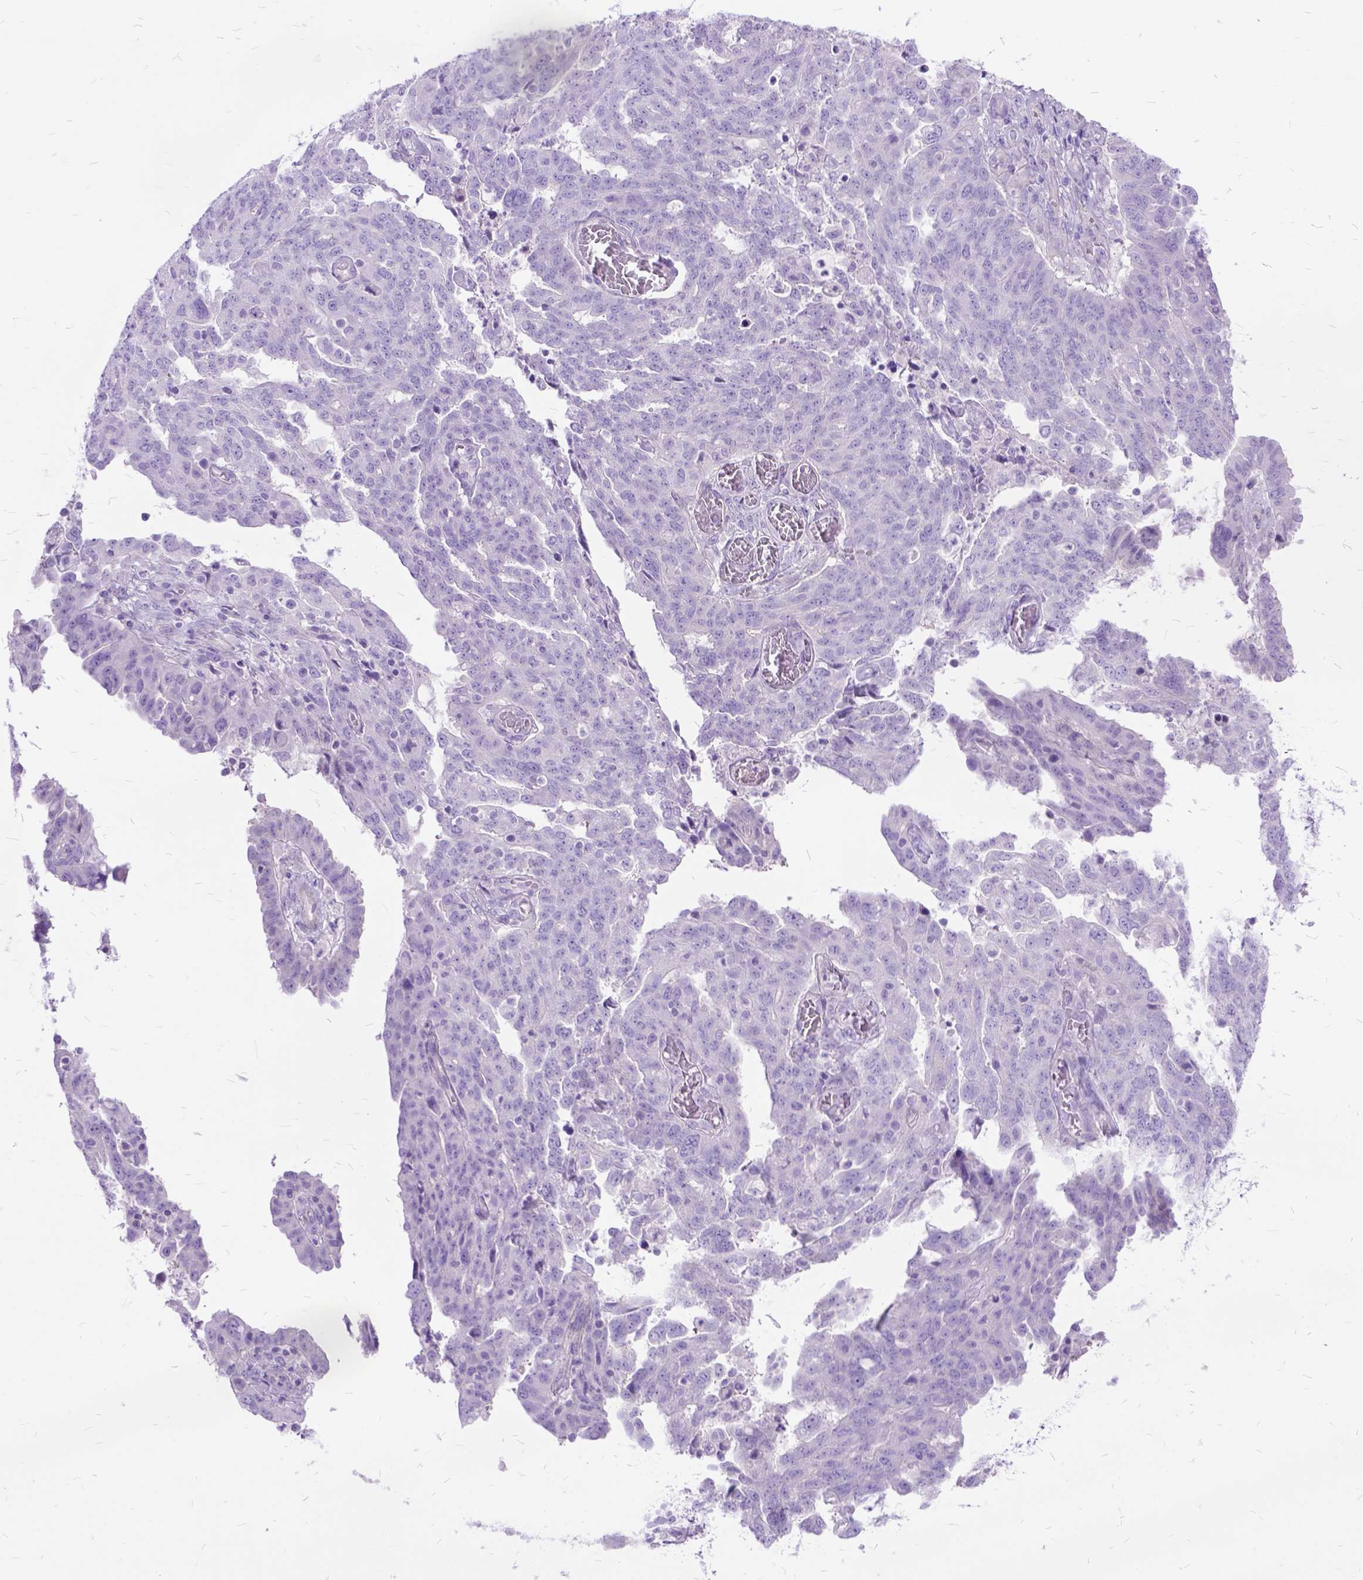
{"staining": {"intensity": "negative", "quantity": "none", "location": "none"}, "tissue": "ovarian cancer", "cell_type": "Tumor cells", "image_type": "cancer", "snomed": [{"axis": "morphology", "description": "Cystadenocarcinoma, serous, NOS"}, {"axis": "topography", "description": "Ovary"}], "caption": "Serous cystadenocarcinoma (ovarian) was stained to show a protein in brown. There is no significant staining in tumor cells.", "gene": "ARL9", "patient": {"sex": "female", "age": 67}}